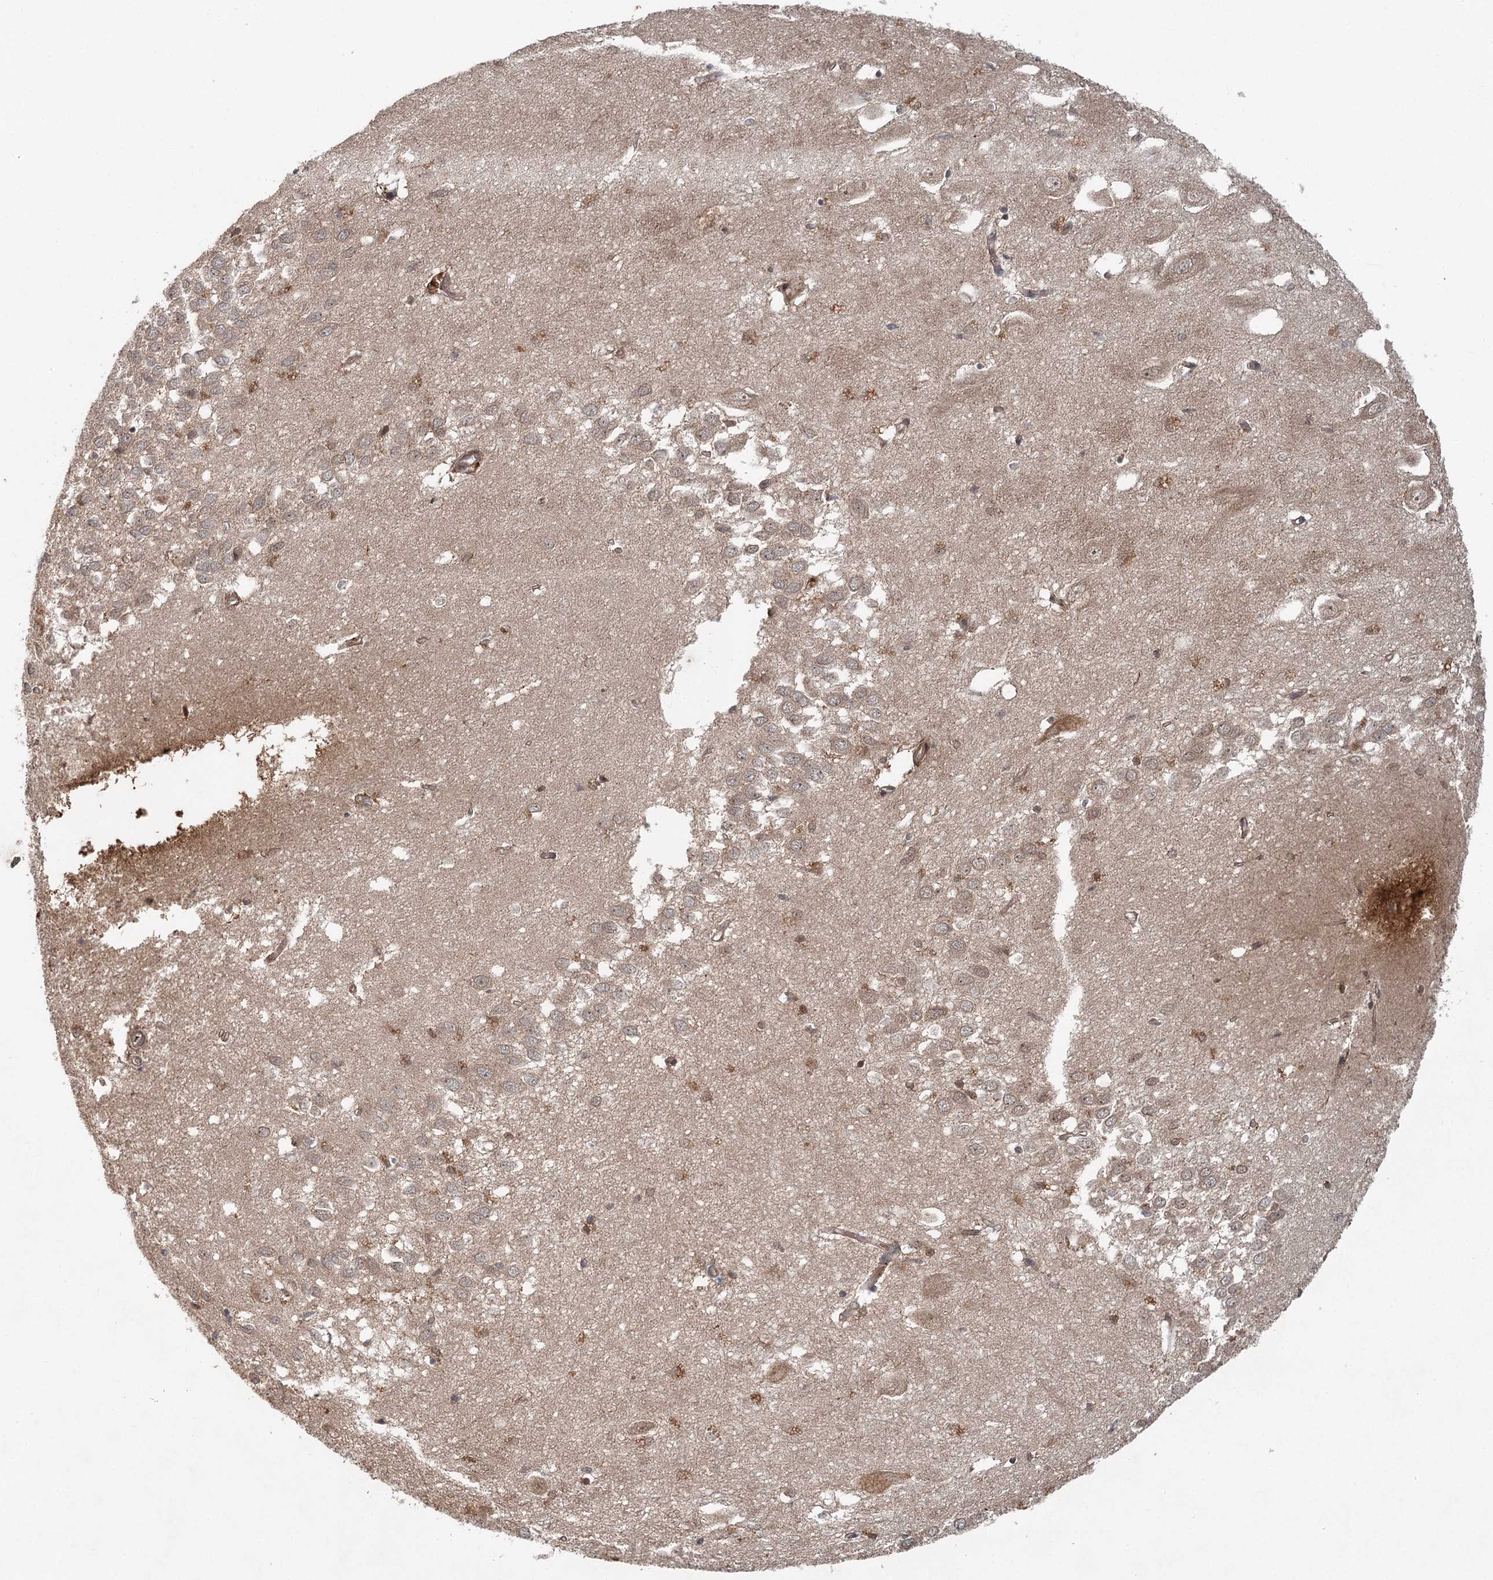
{"staining": {"intensity": "moderate", "quantity": "<25%", "location": "cytoplasmic/membranous"}, "tissue": "hippocampus", "cell_type": "Glial cells", "image_type": "normal", "snomed": [{"axis": "morphology", "description": "Normal tissue, NOS"}, {"axis": "topography", "description": "Hippocampus"}], "caption": "This micrograph reveals benign hippocampus stained with IHC to label a protein in brown. The cytoplasmic/membranous of glial cells show moderate positivity for the protein. Nuclei are counter-stained blue.", "gene": "ENSG00000273217", "patient": {"sex": "female", "age": 64}}